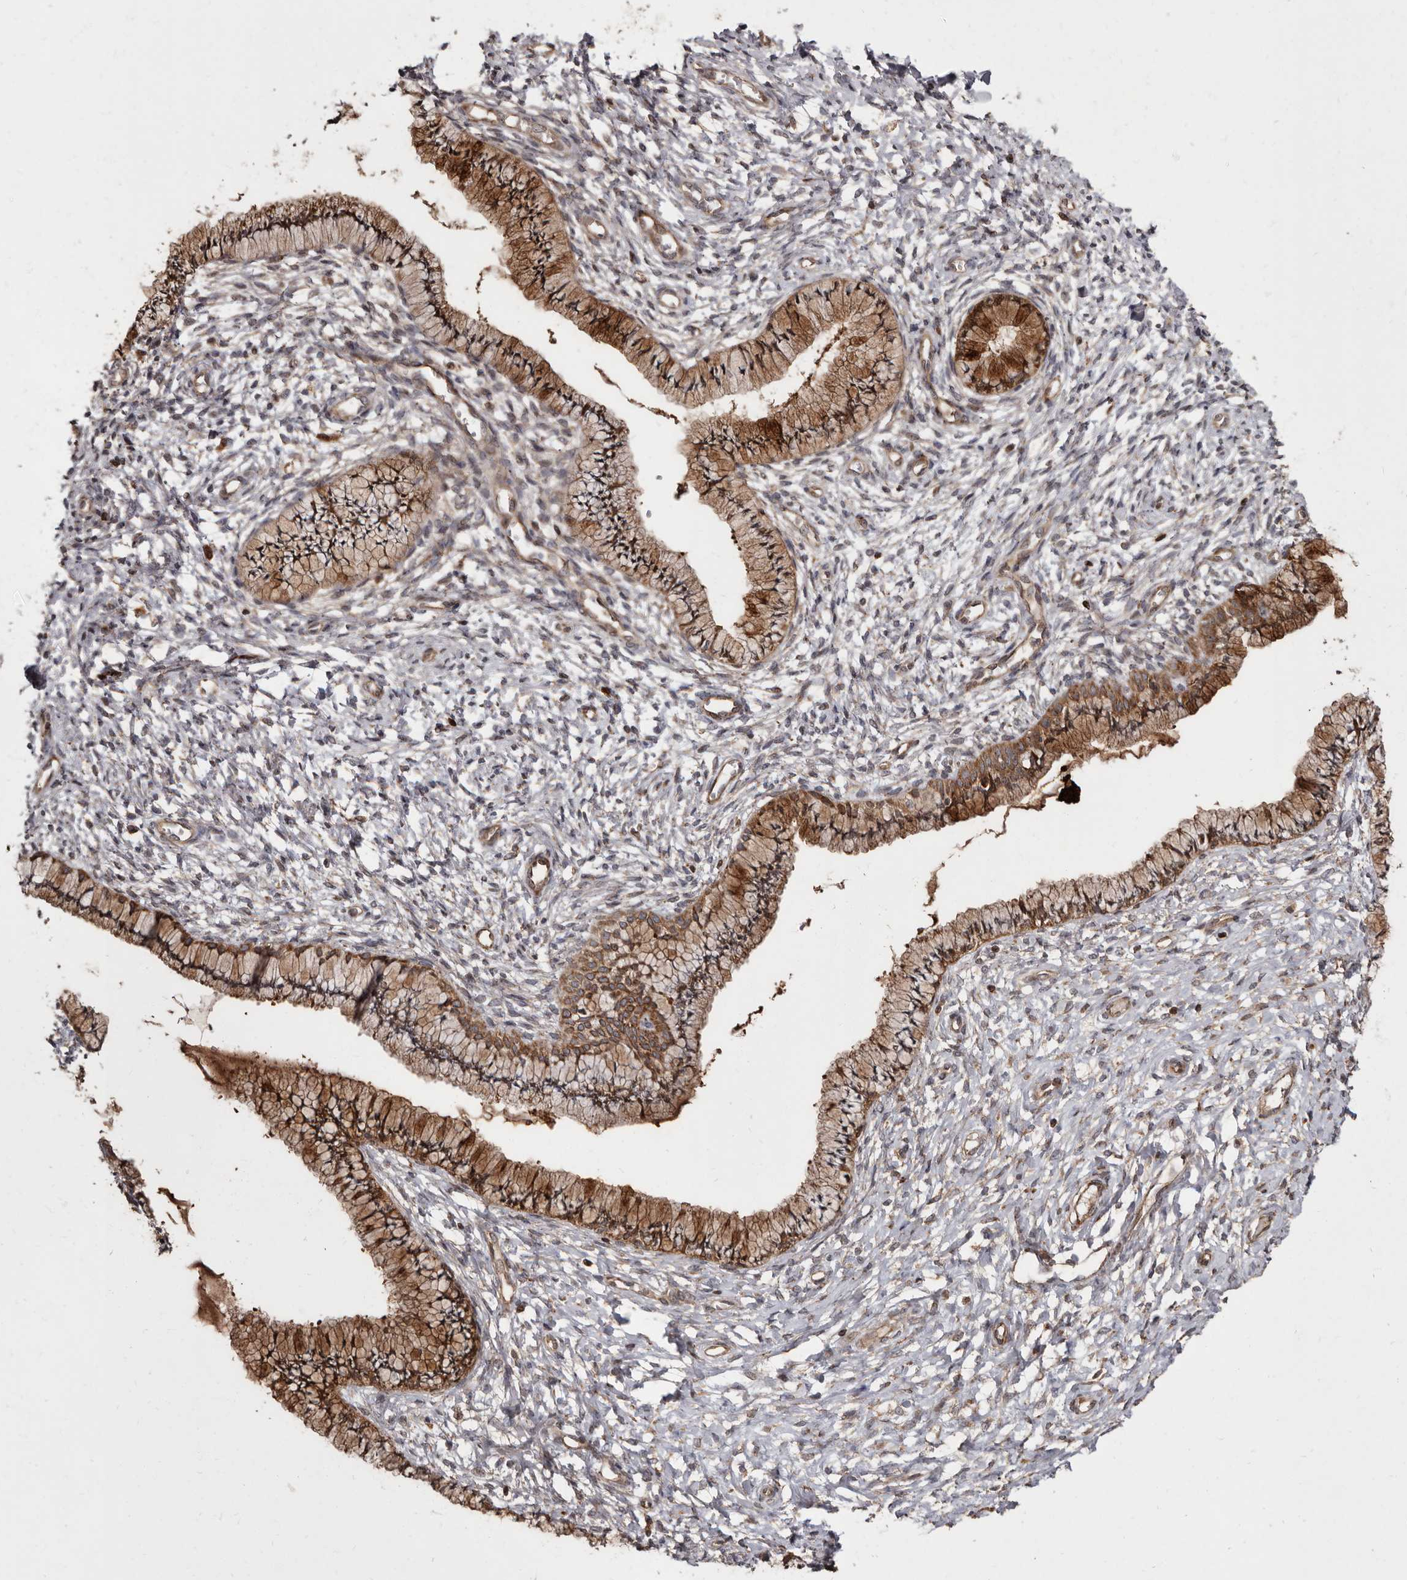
{"staining": {"intensity": "strong", "quantity": ">75%", "location": "cytoplasmic/membranous"}, "tissue": "cervix", "cell_type": "Glandular cells", "image_type": "normal", "snomed": [{"axis": "morphology", "description": "Normal tissue, NOS"}, {"axis": "topography", "description": "Cervix"}], "caption": "Protein analysis of unremarkable cervix demonstrates strong cytoplasmic/membranous staining in approximately >75% of glandular cells.", "gene": "FLAD1", "patient": {"sex": "female", "age": 36}}